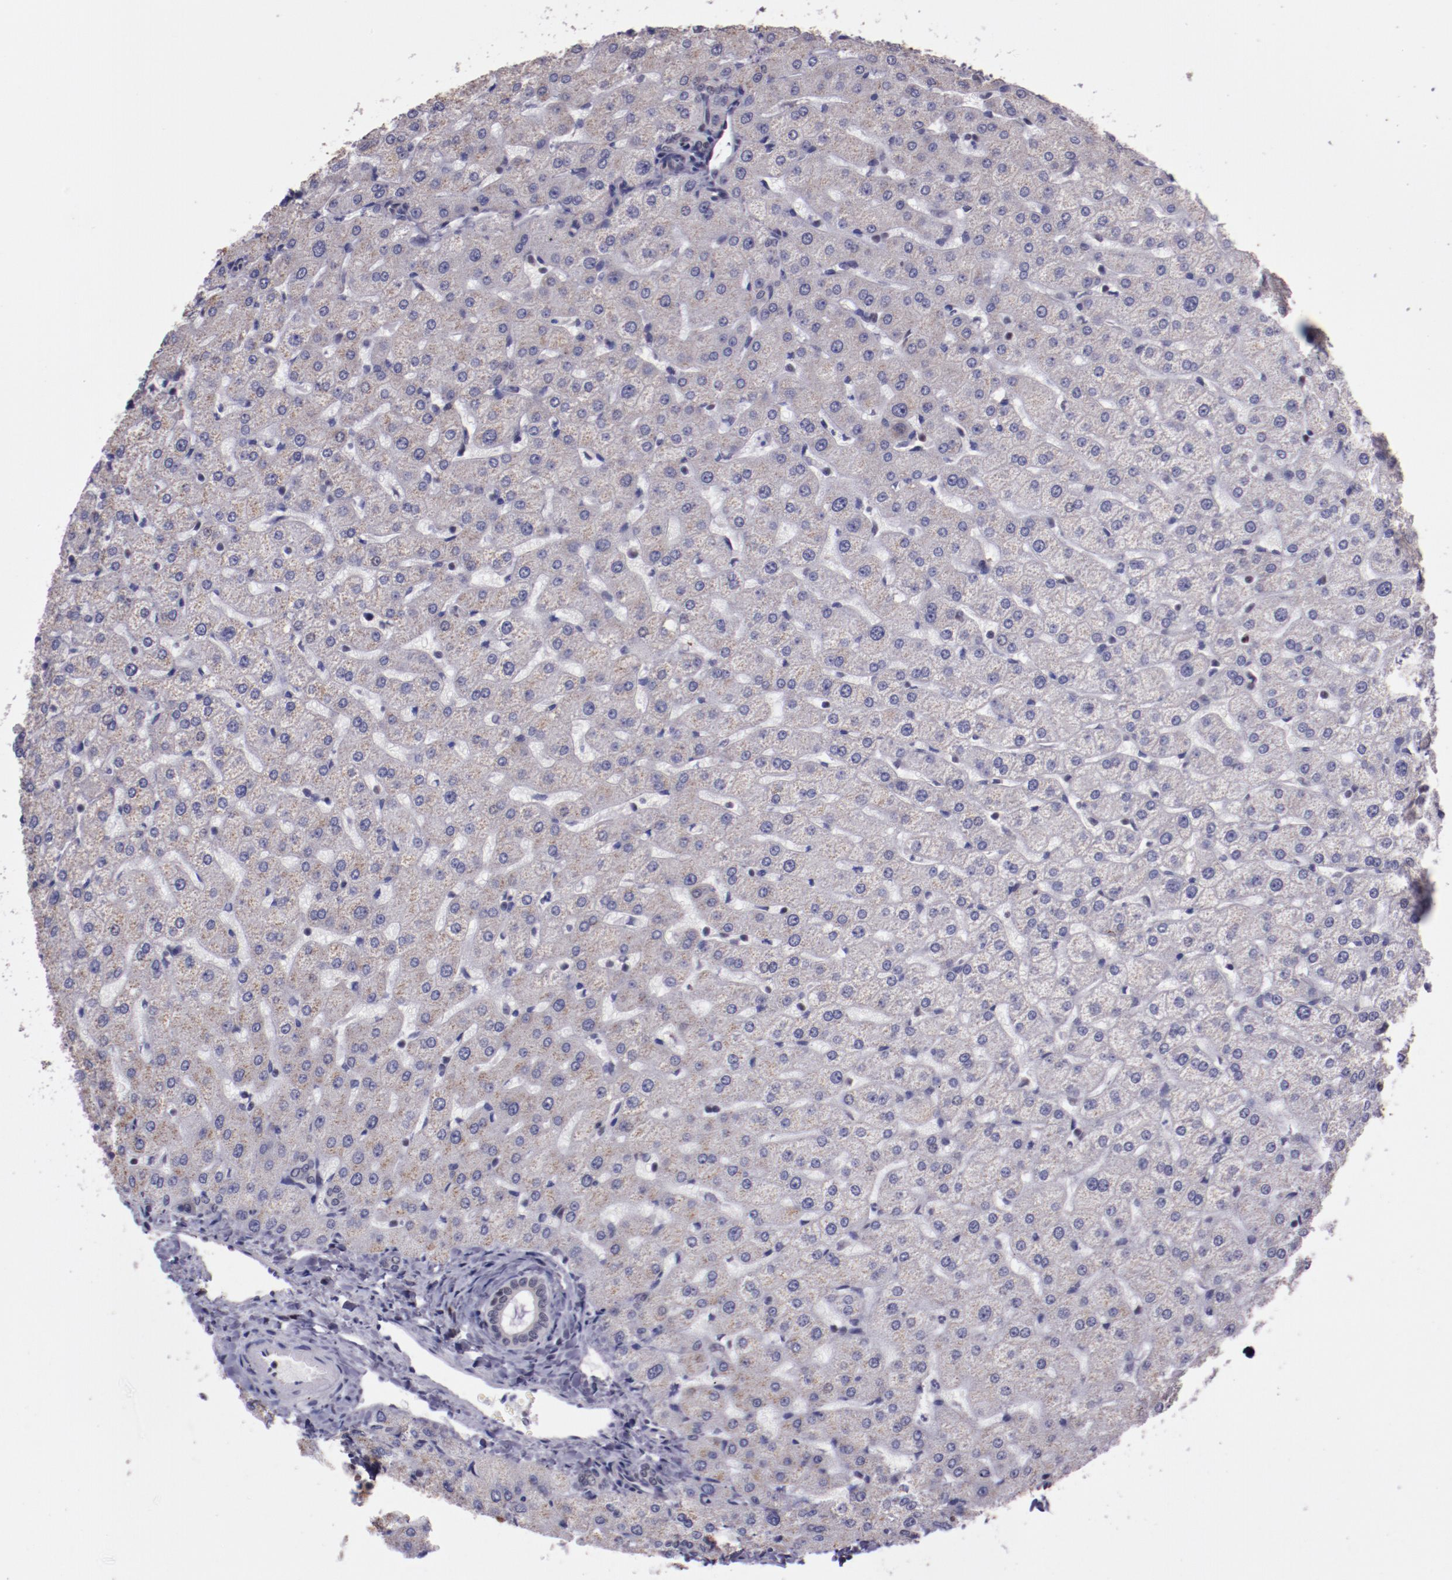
{"staining": {"intensity": "negative", "quantity": "none", "location": "none"}, "tissue": "liver", "cell_type": "Cholangiocytes", "image_type": "normal", "snomed": [{"axis": "morphology", "description": "Normal tissue, NOS"}, {"axis": "morphology", "description": "Fibrosis, NOS"}, {"axis": "topography", "description": "Liver"}], "caption": "Immunohistochemical staining of benign human liver exhibits no significant staining in cholangiocytes.", "gene": "ELF1", "patient": {"sex": "female", "age": 29}}